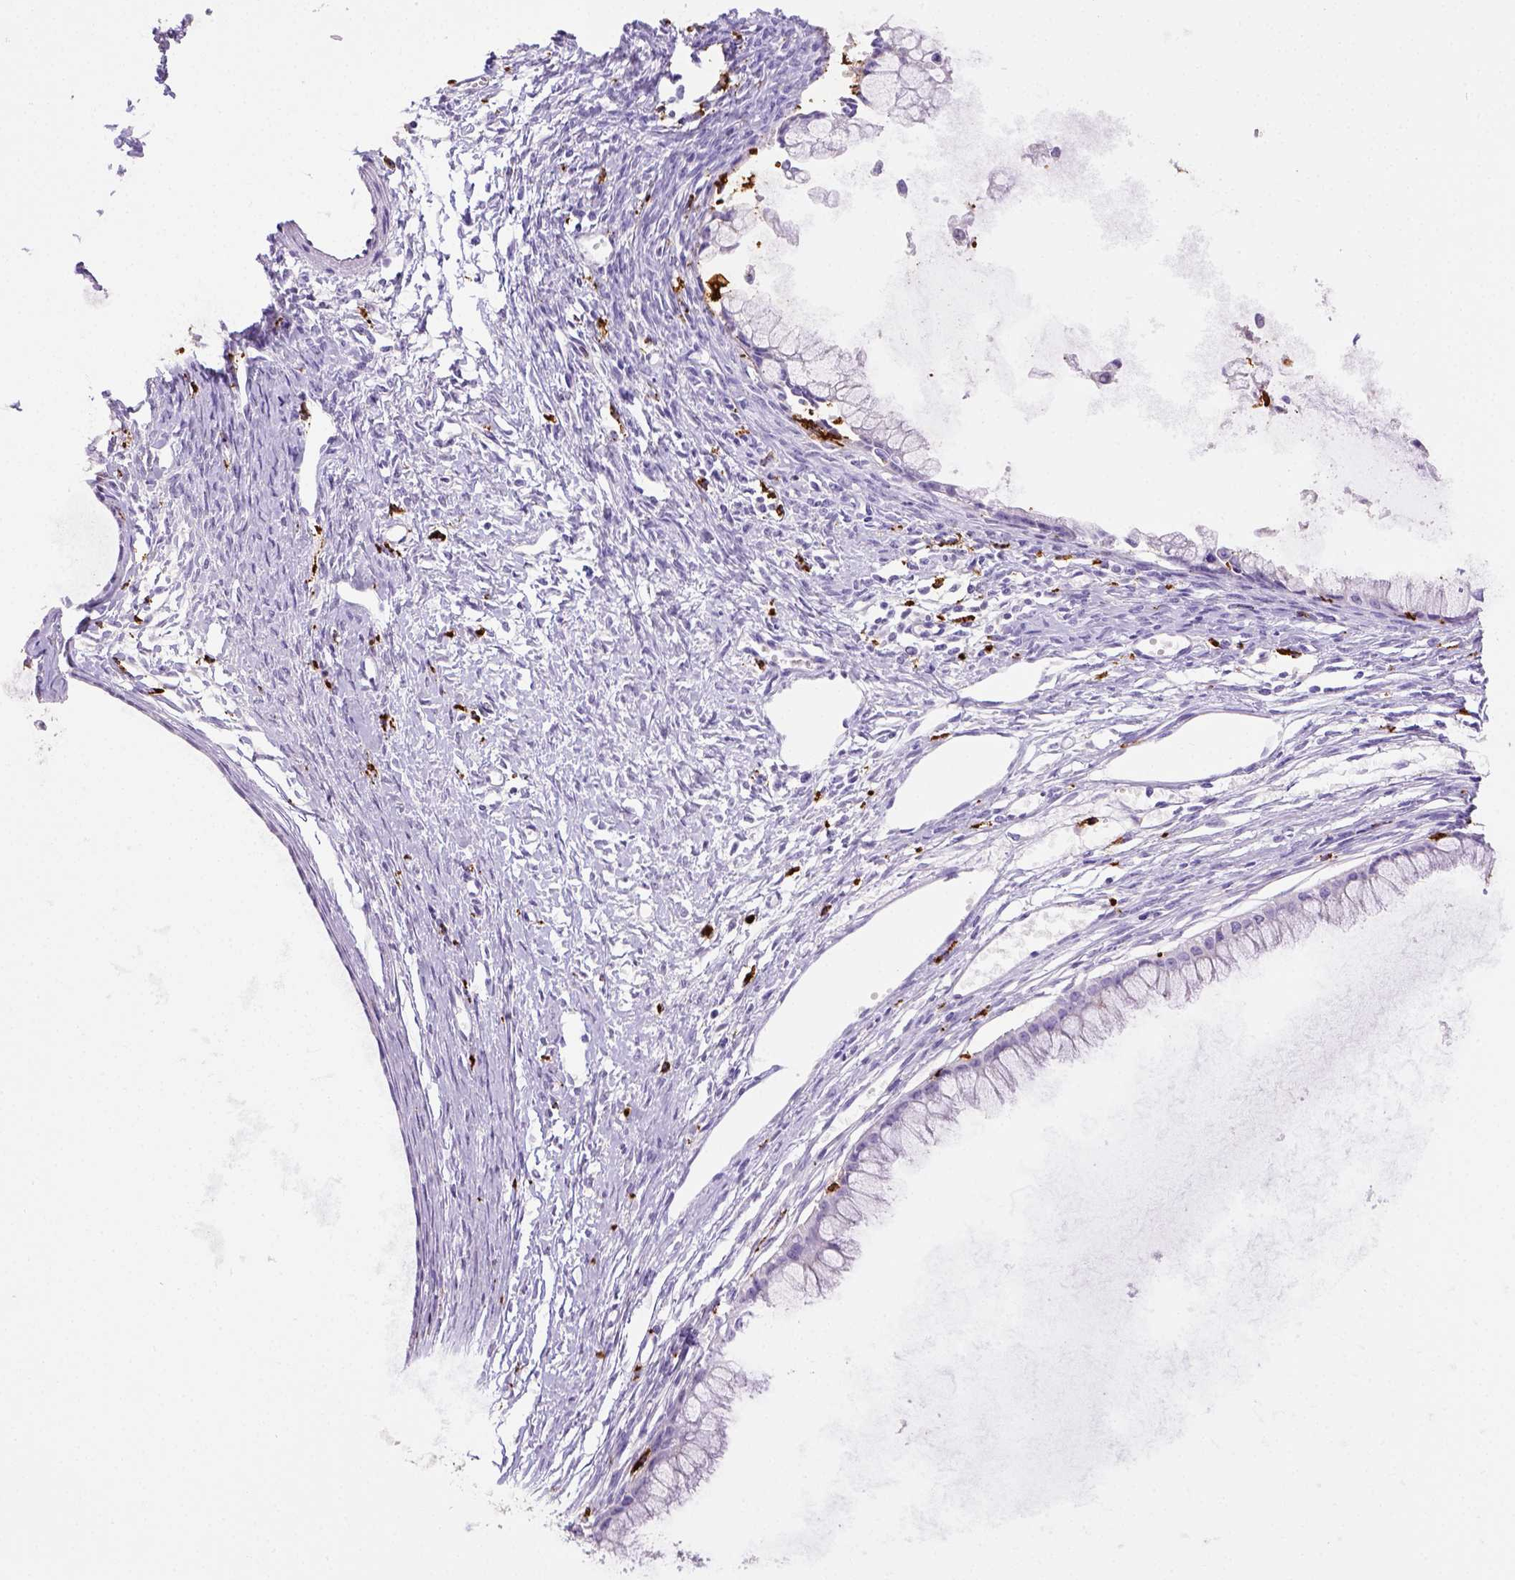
{"staining": {"intensity": "negative", "quantity": "none", "location": "none"}, "tissue": "ovarian cancer", "cell_type": "Tumor cells", "image_type": "cancer", "snomed": [{"axis": "morphology", "description": "Cystadenocarcinoma, mucinous, NOS"}, {"axis": "topography", "description": "Ovary"}], "caption": "This is an immunohistochemistry (IHC) micrograph of human ovarian cancer (mucinous cystadenocarcinoma). There is no expression in tumor cells.", "gene": "CD68", "patient": {"sex": "female", "age": 41}}